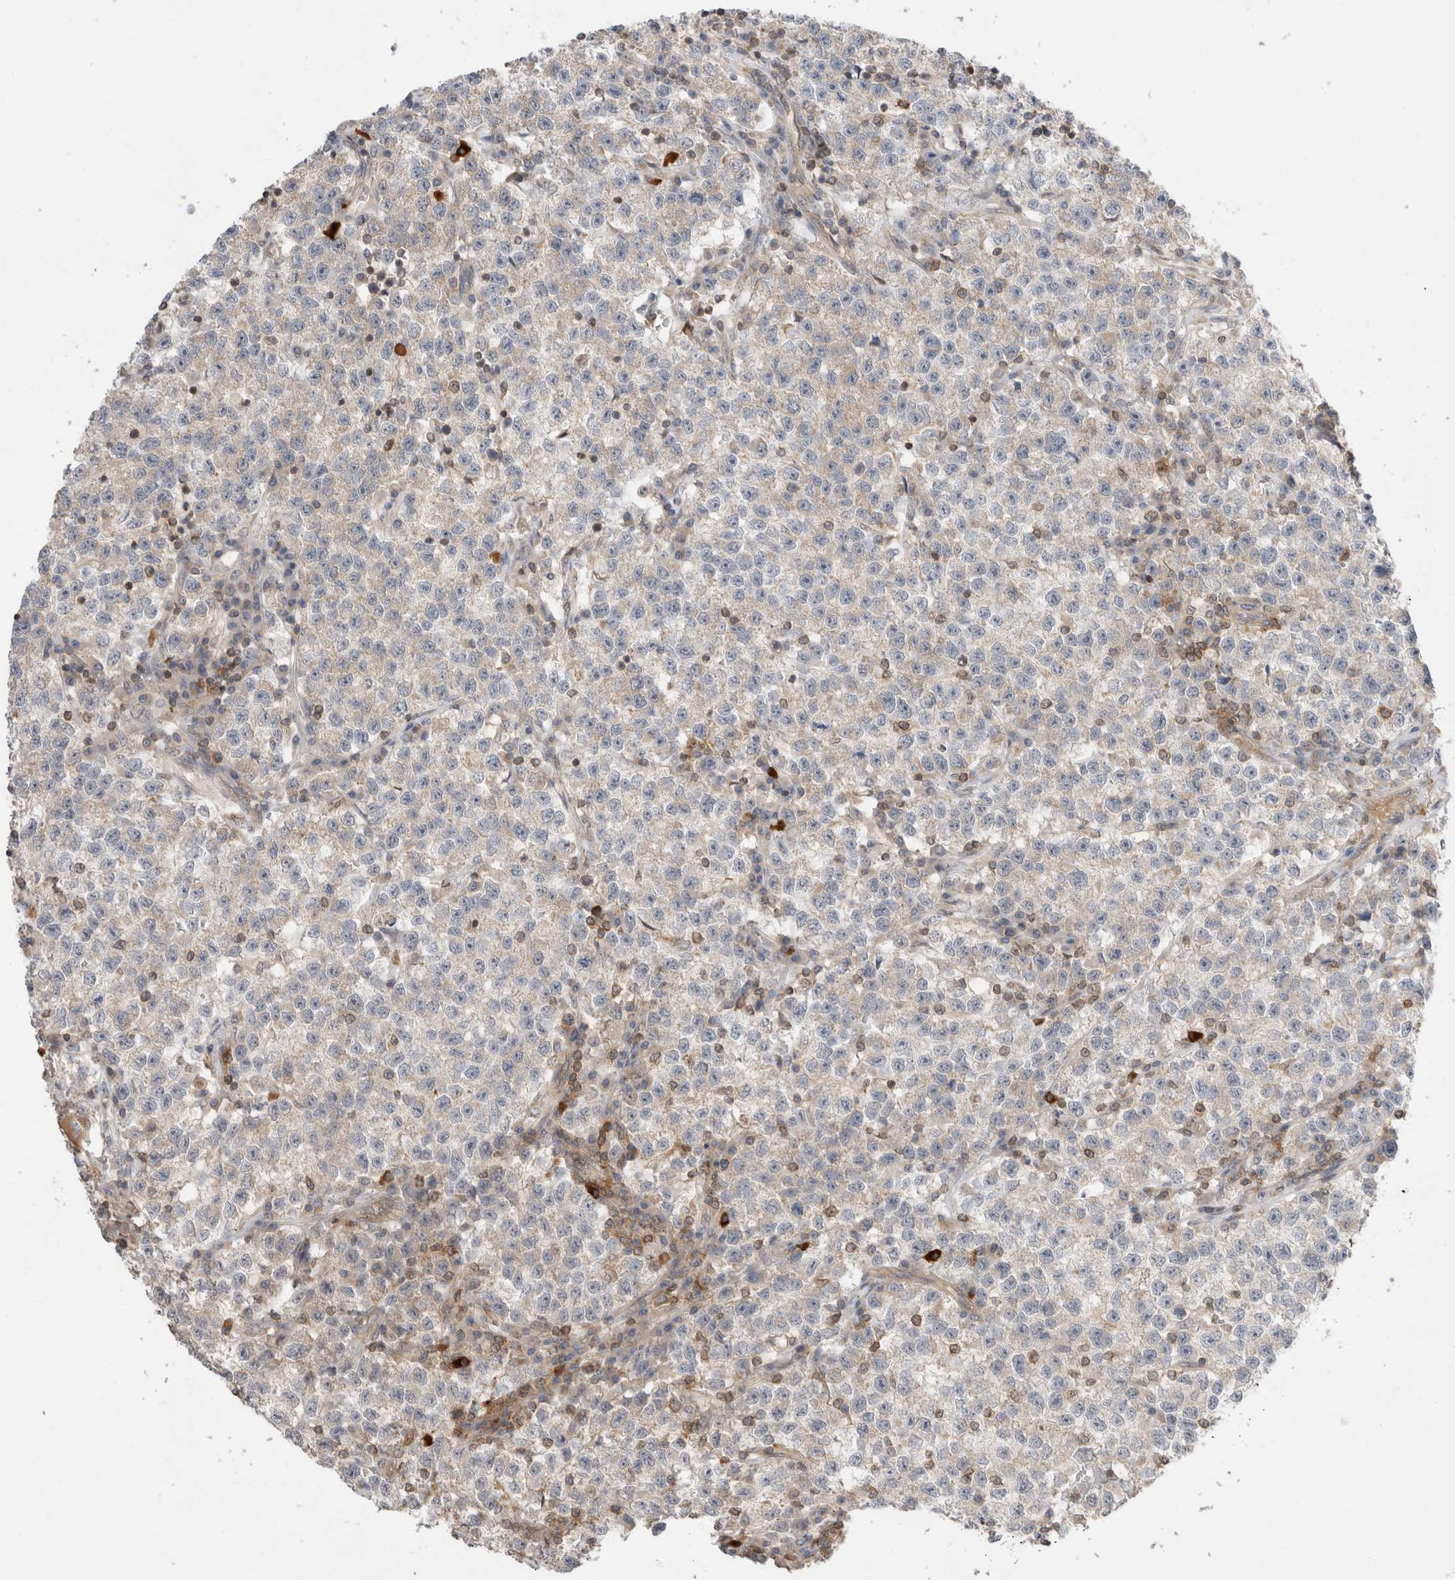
{"staining": {"intensity": "negative", "quantity": "none", "location": "none"}, "tissue": "testis cancer", "cell_type": "Tumor cells", "image_type": "cancer", "snomed": [{"axis": "morphology", "description": "Seminoma, NOS"}, {"axis": "topography", "description": "Testis"}], "caption": "The image exhibits no significant positivity in tumor cells of seminoma (testis).", "gene": "NFKB1", "patient": {"sex": "male", "age": 22}}